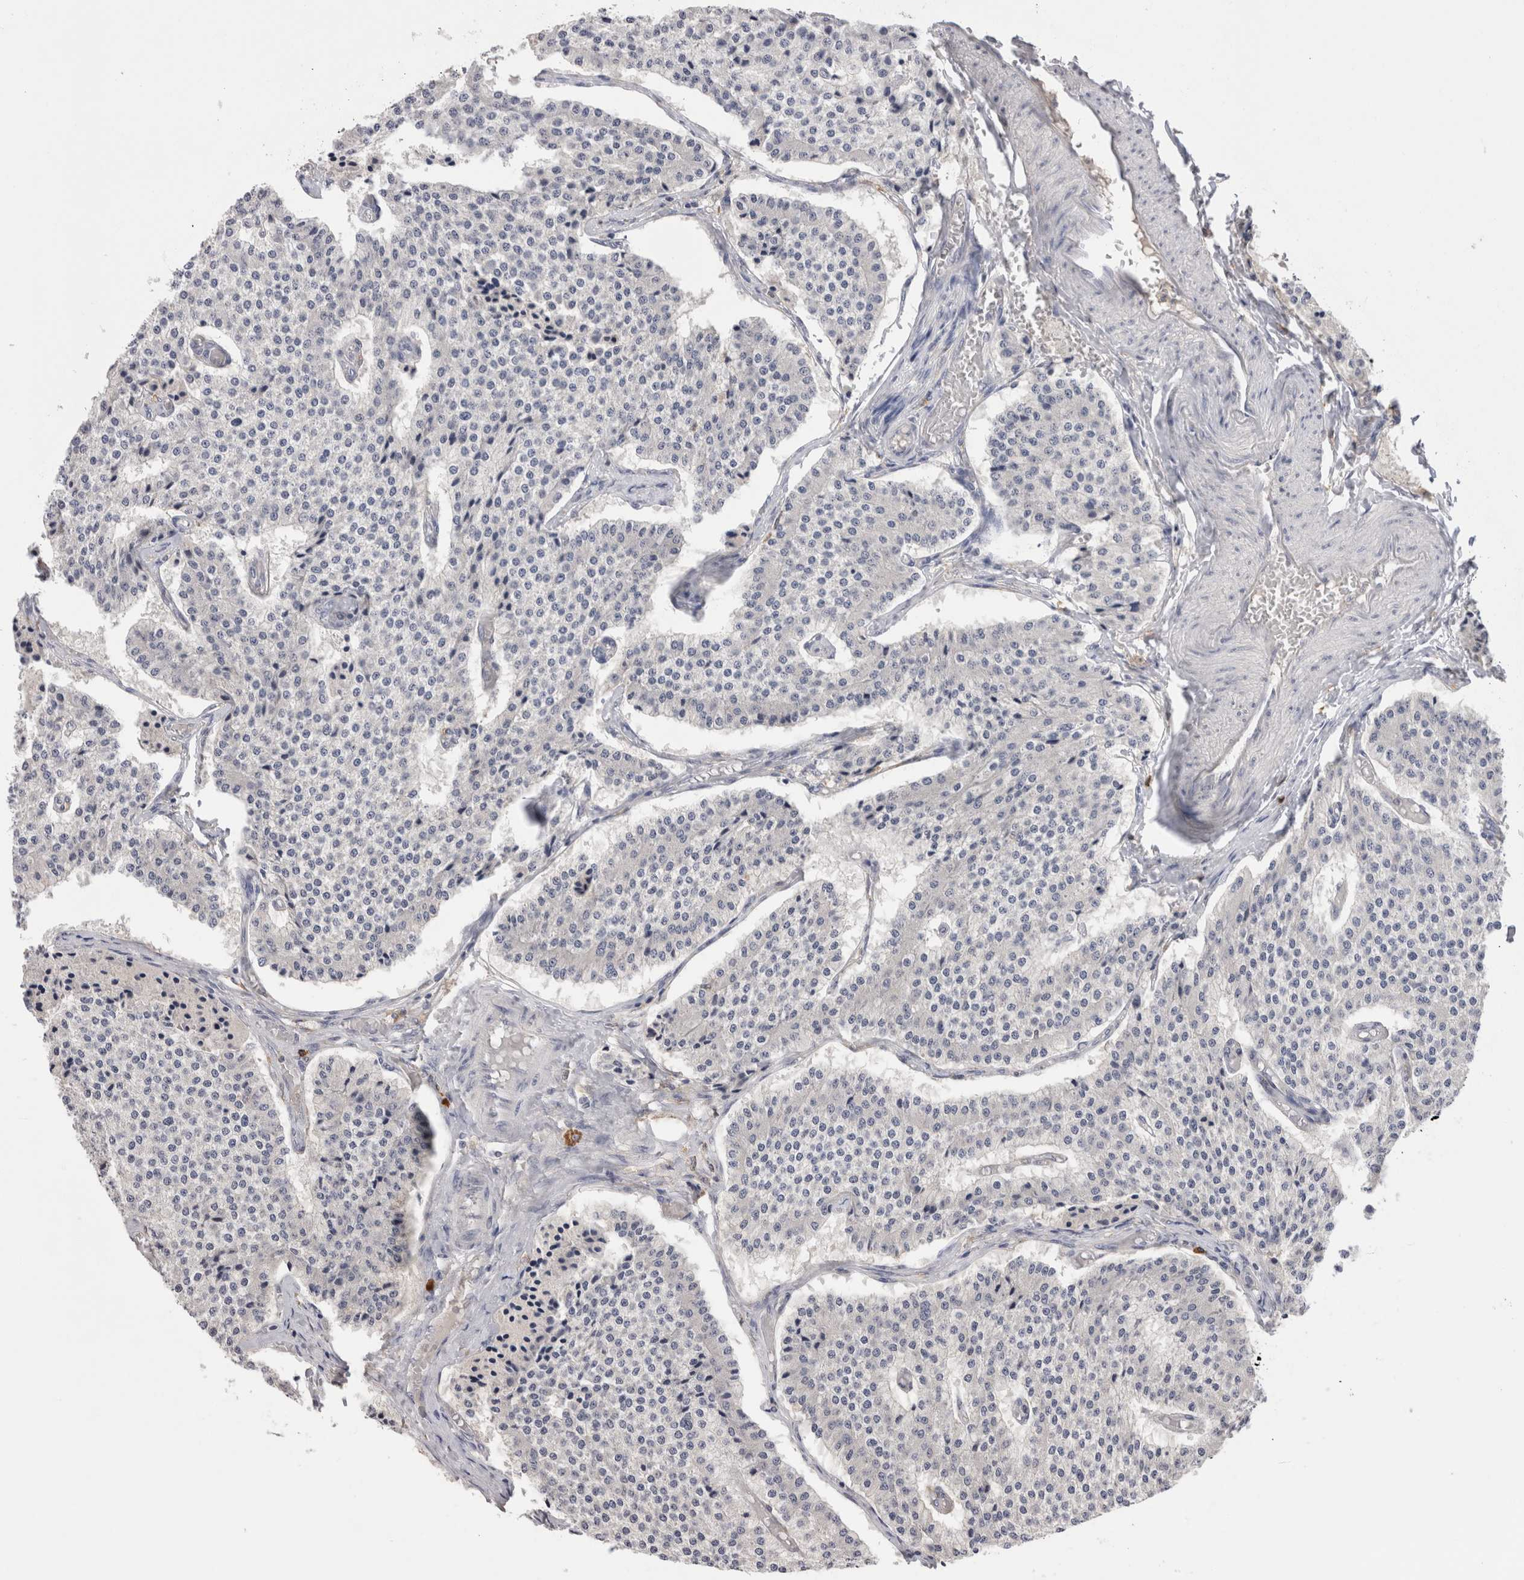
{"staining": {"intensity": "negative", "quantity": "none", "location": "none"}, "tissue": "carcinoid", "cell_type": "Tumor cells", "image_type": "cancer", "snomed": [{"axis": "morphology", "description": "Carcinoid, malignant, NOS"}, {"axis": "topography", "description": "Colon"}], "caption": "Immunohistochemistry (IHC) histopathology image of carcinoid stained for a protein (brown), which demonstrates no expression in tumor cells. Brightfield microscopy of IHC stained with DAB (3,3'-diaminobenzidine) (brown) and hematoxylin (blue), captured at high magnification.", "gene": "VSIG4", "patient": {"sex": "female", "age": 52}}